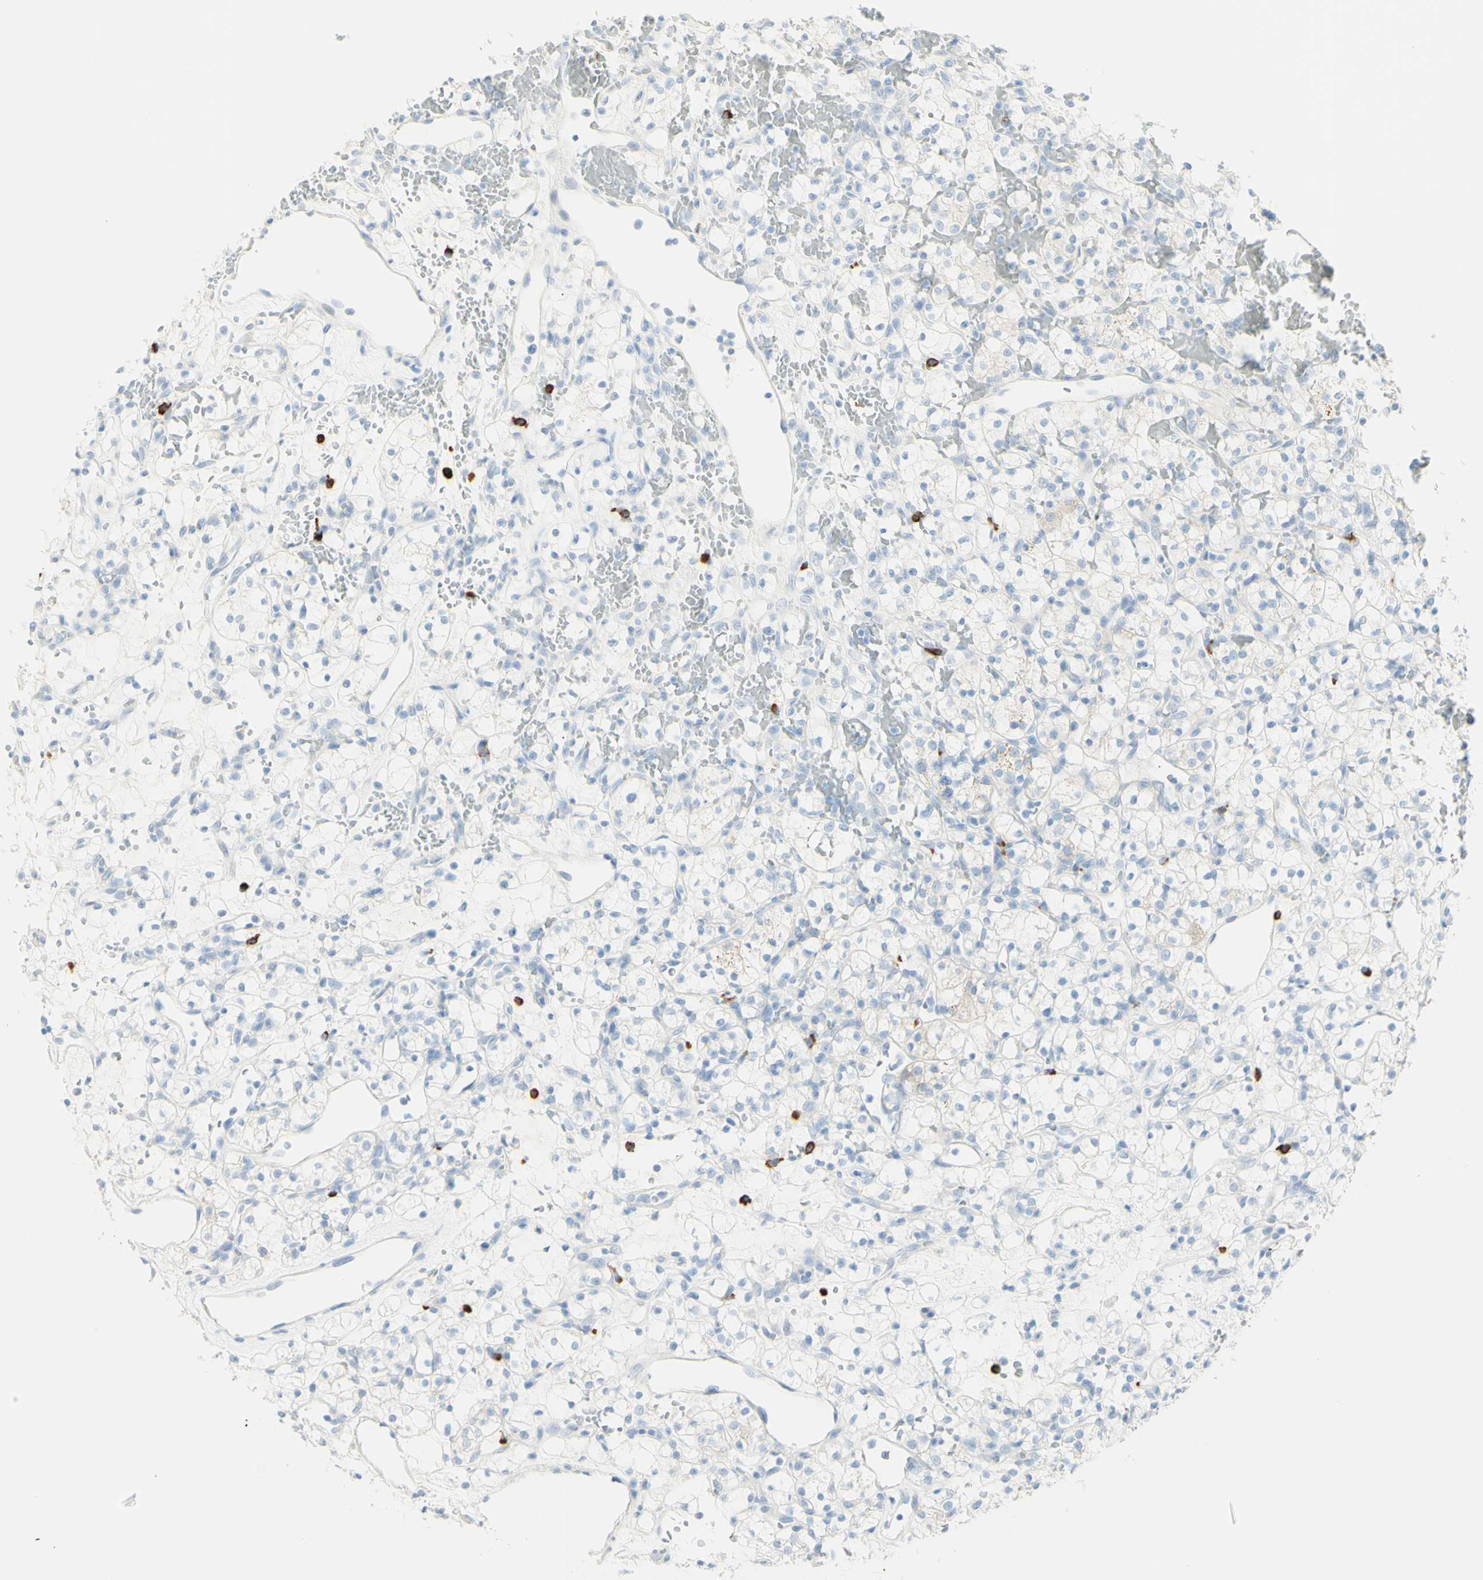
{"staining": {"intensity": "negative", "quantity": "none", "location": "none"}, "tissue": "renal cancer", "cell_type": "Tumor cells", "image_type": "cancer", "snomed": [{"axis": "morphology", "description": "Adenocarcinoma, NOS"}, {"axis": "topography", "description": "Kidney"}], "caption": "Renal cancer was stained to show a protein in brown. There is no significant staining in tumor cells.", "gene": "LETM1", "patient": {"sex": "female", "age": 60}}